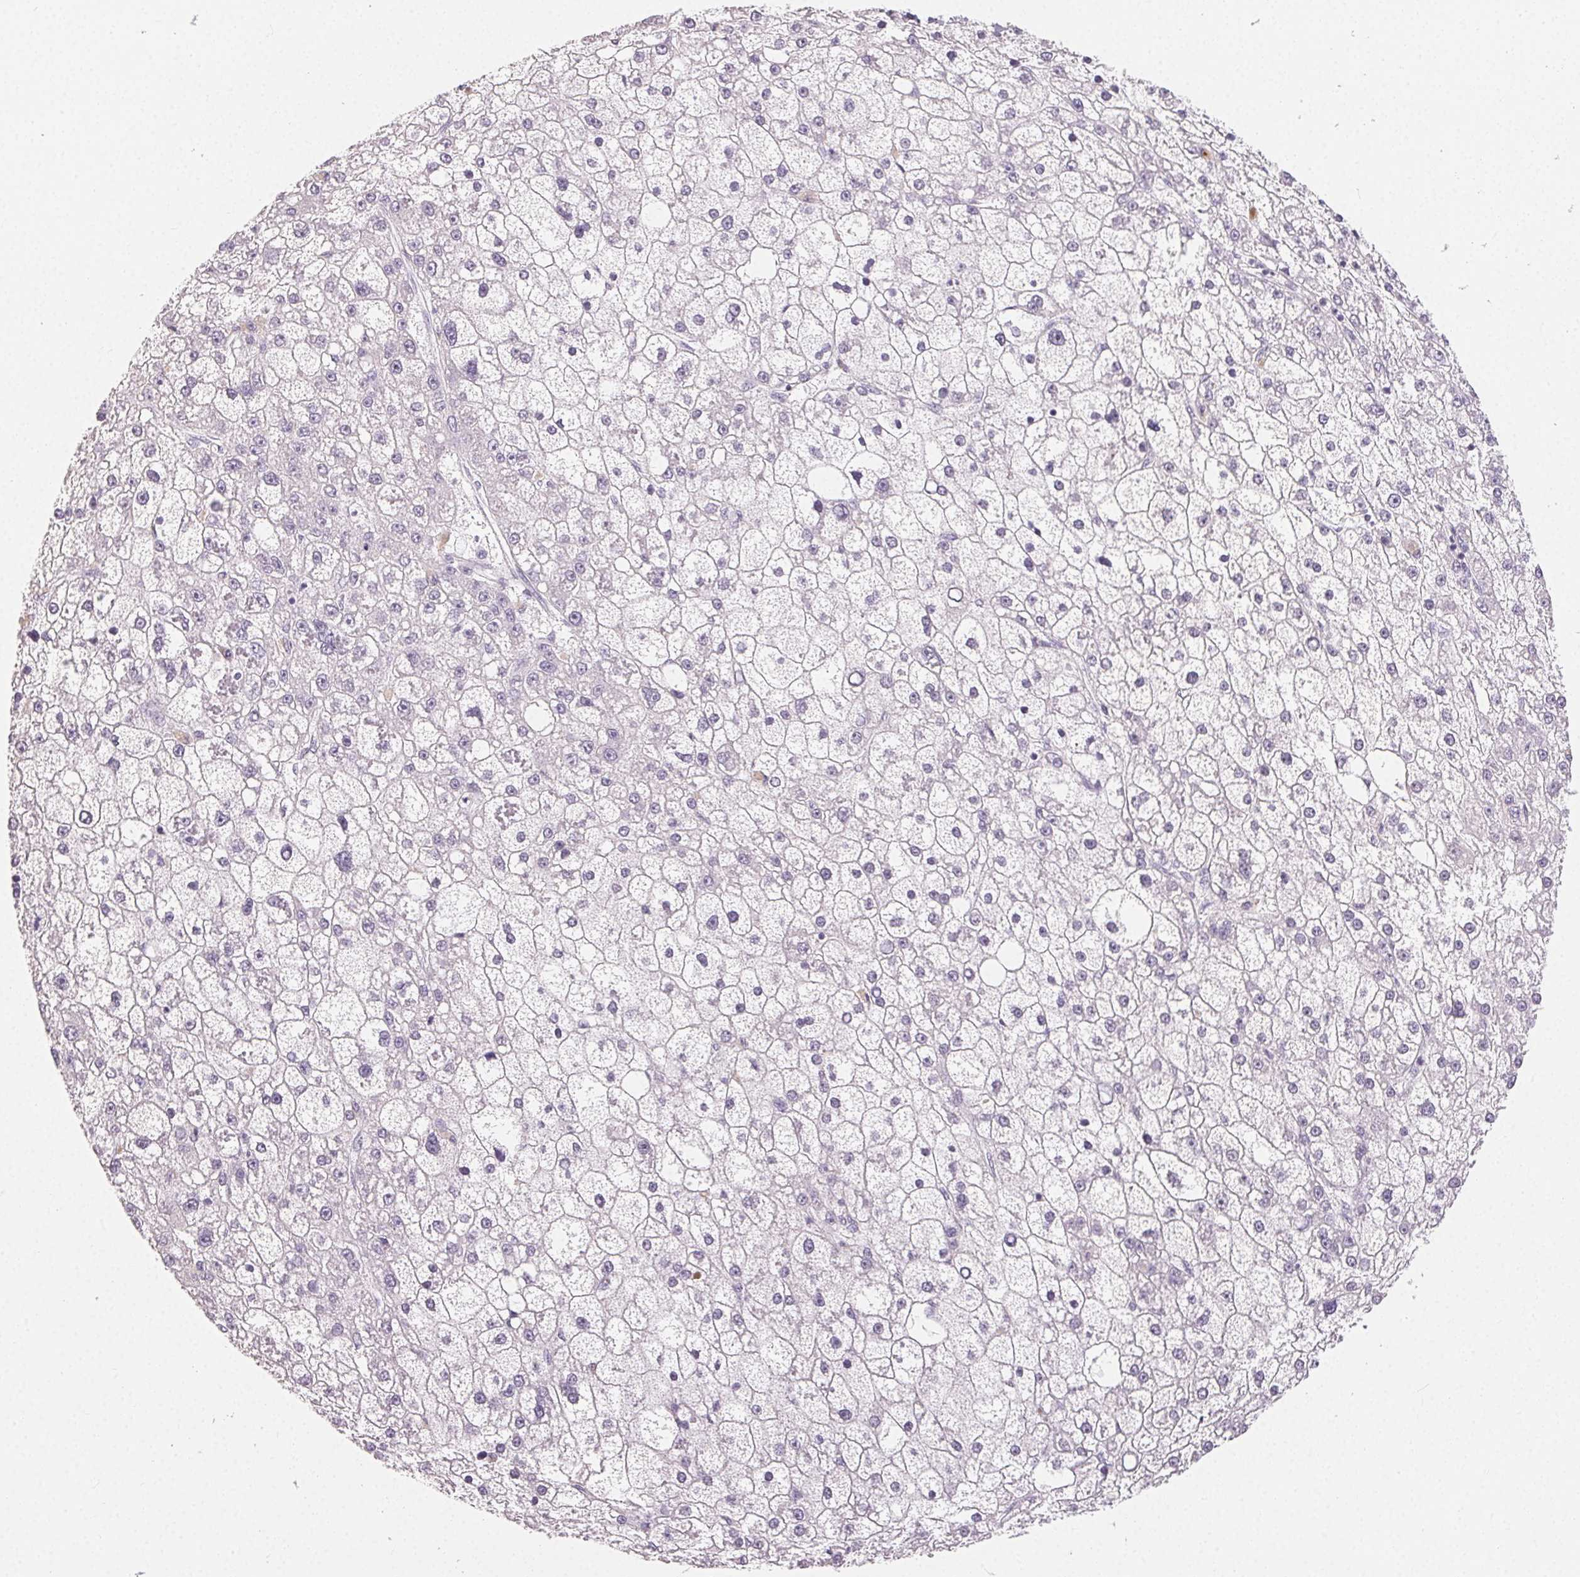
{"staining": {"intensity": "negative", "quantity": "none", "location": "none"}, "tissue": "liver cancer", "cell_type": "Tumor cells", "image_type": "cancer", "snomed": [{"axis": "morphology", "description": "Carcinoma, Hepatocellular, NOS"}, {"axis": "topography", "description": "Liver"}], "caption": "High magnification brightfield microscopy of hepatocellular carcinoma (liver) stained with DAB (brown) and counterstained with hematoxylin (blue): tumor cells show no significant expression.", "gene": "TMEM174", "patient": {"sex": "male", "age": 67}}